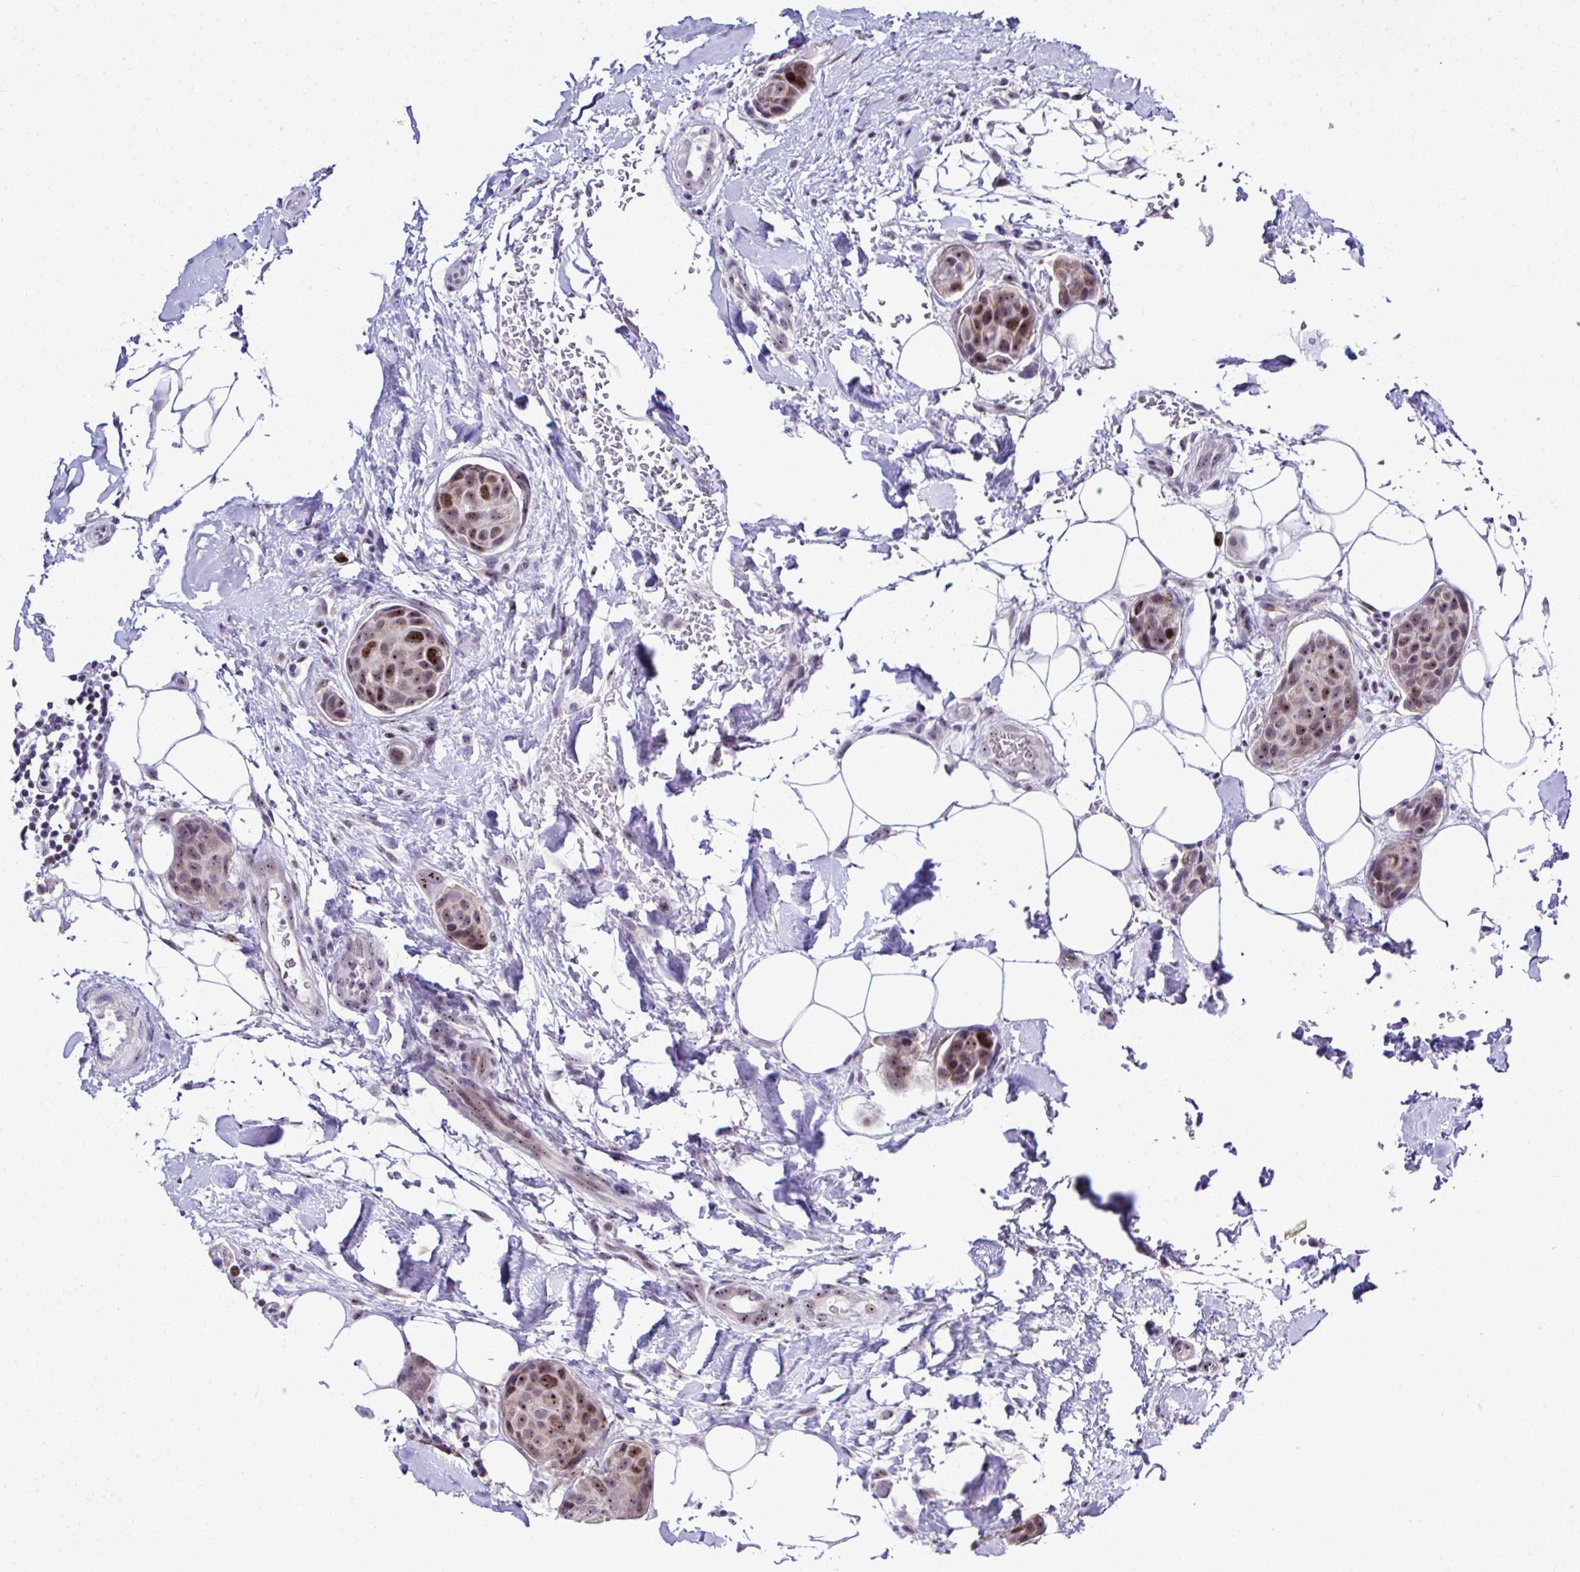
{"staining": {"intensity": "moderate", "quantity": ">75%", "location": "nuclear"}, "tissue": "breast cancer", "cell_type": "Tumor cells", "image_type": "cancer", "snomed": [{"axis": "morphology", "description": "Duct carcinoma"}, {"axis": "topography", "description": "Breast"}, {"axis": "topography", "description": "Lymph node"}], "caption": "Protein analysis of breast cancer (invasive ductal carcinoma) tissue exhibits moderate nuclear expression in about >75% of tumor cells.", "gene": "CEP72", "patient": {"sex": "female", "age": 80}}